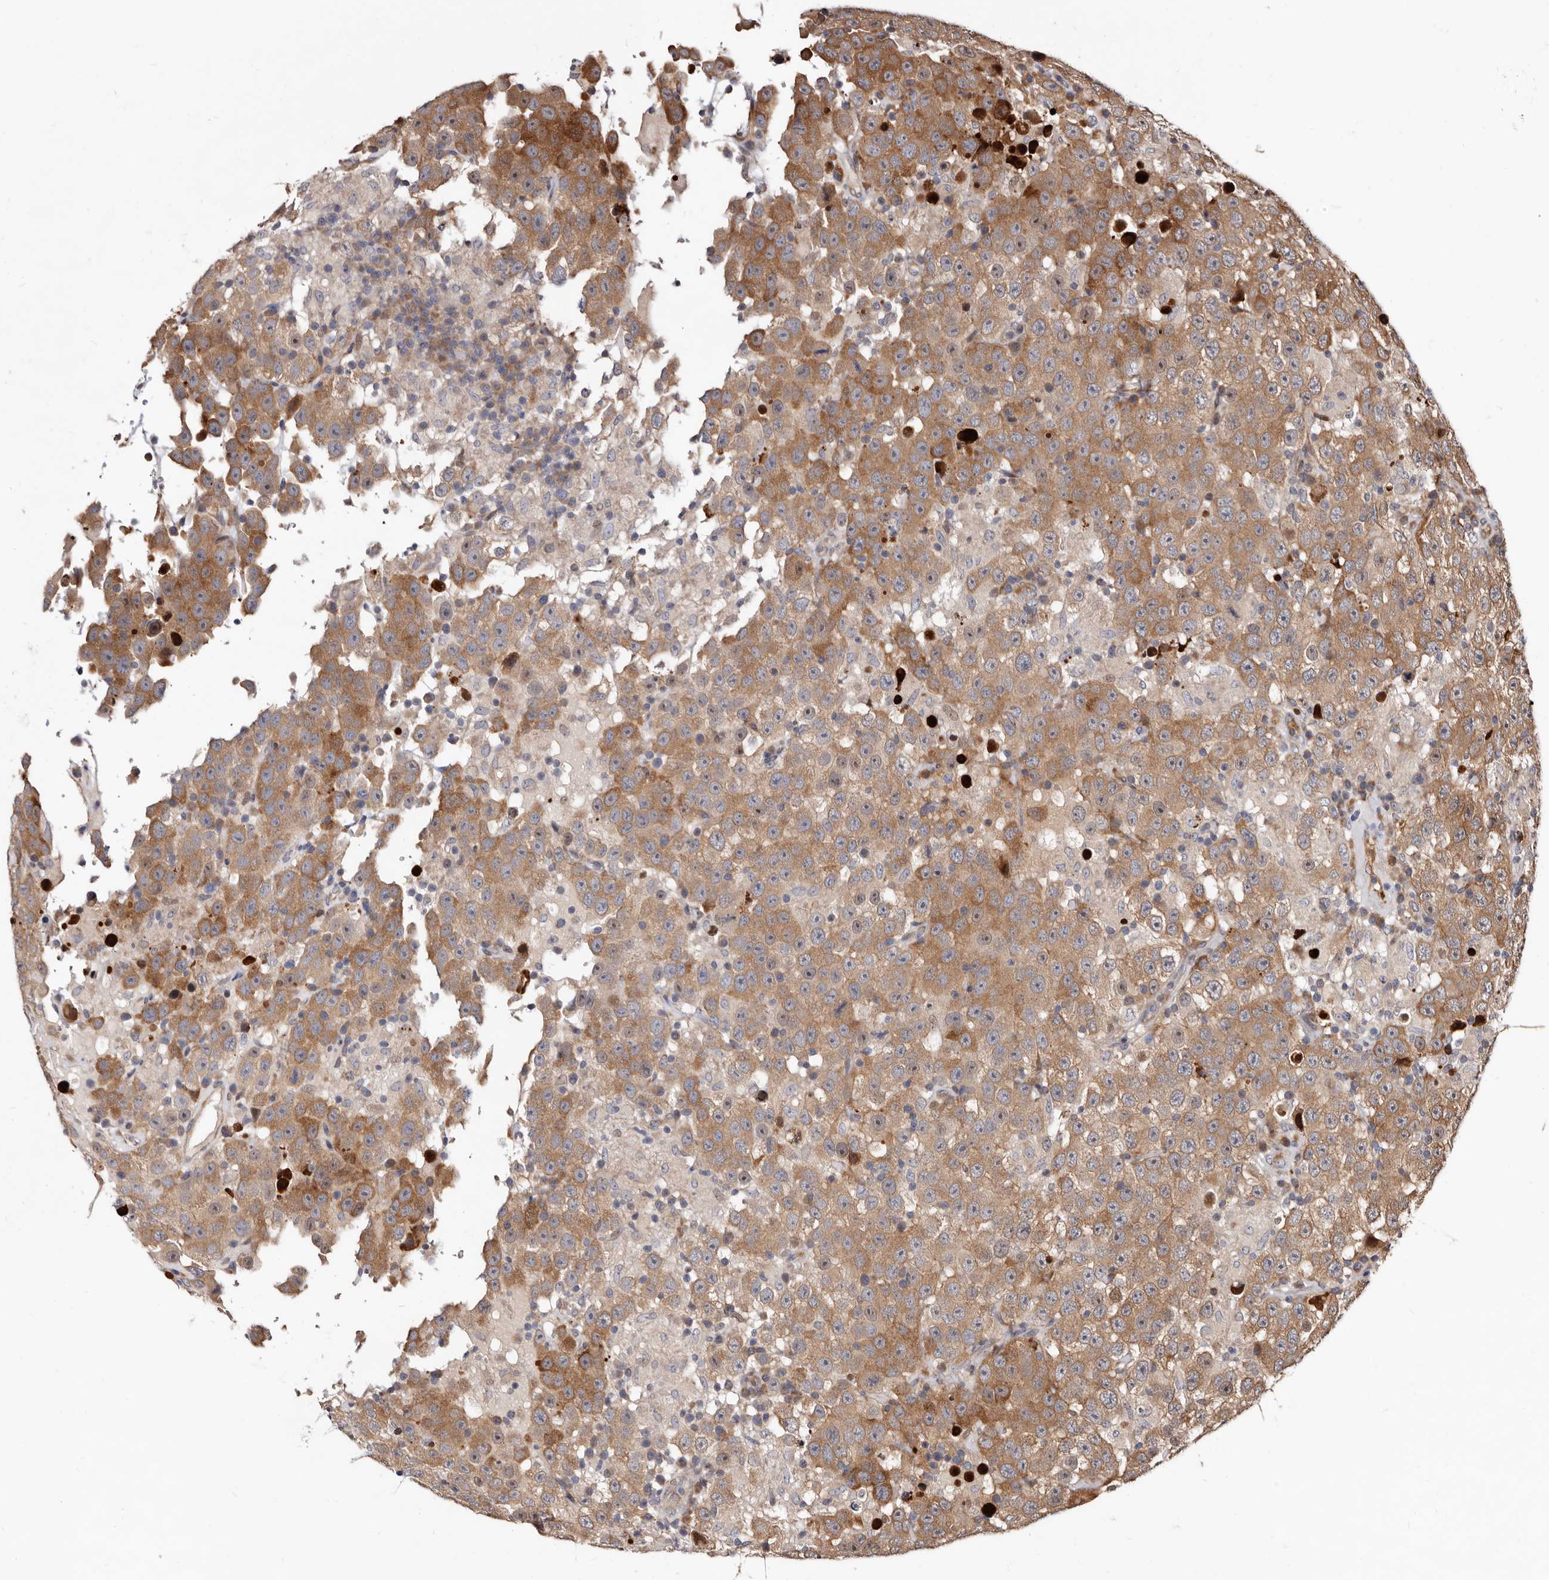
{"staining": {"intensity": "moderate", "quantity": ">75%", "location": "cytoplasmic/membranous"}, "tissue": "testis cancer", "cell_type": "Tumor cells", "image_type": "cancer", "snomed": [{"axis": "morphology", "description": "Seminoma, NOS"}, {"axis": "topography", "description": "Testis"}], "caption": "Human testis seminoma stained with a brown dye demonstrates moderate cytoplasmic/membranous positive expression in about >75% of tumor cells.", "gene": "WEE2", "patient": {"sex": "male", "age": 41}}